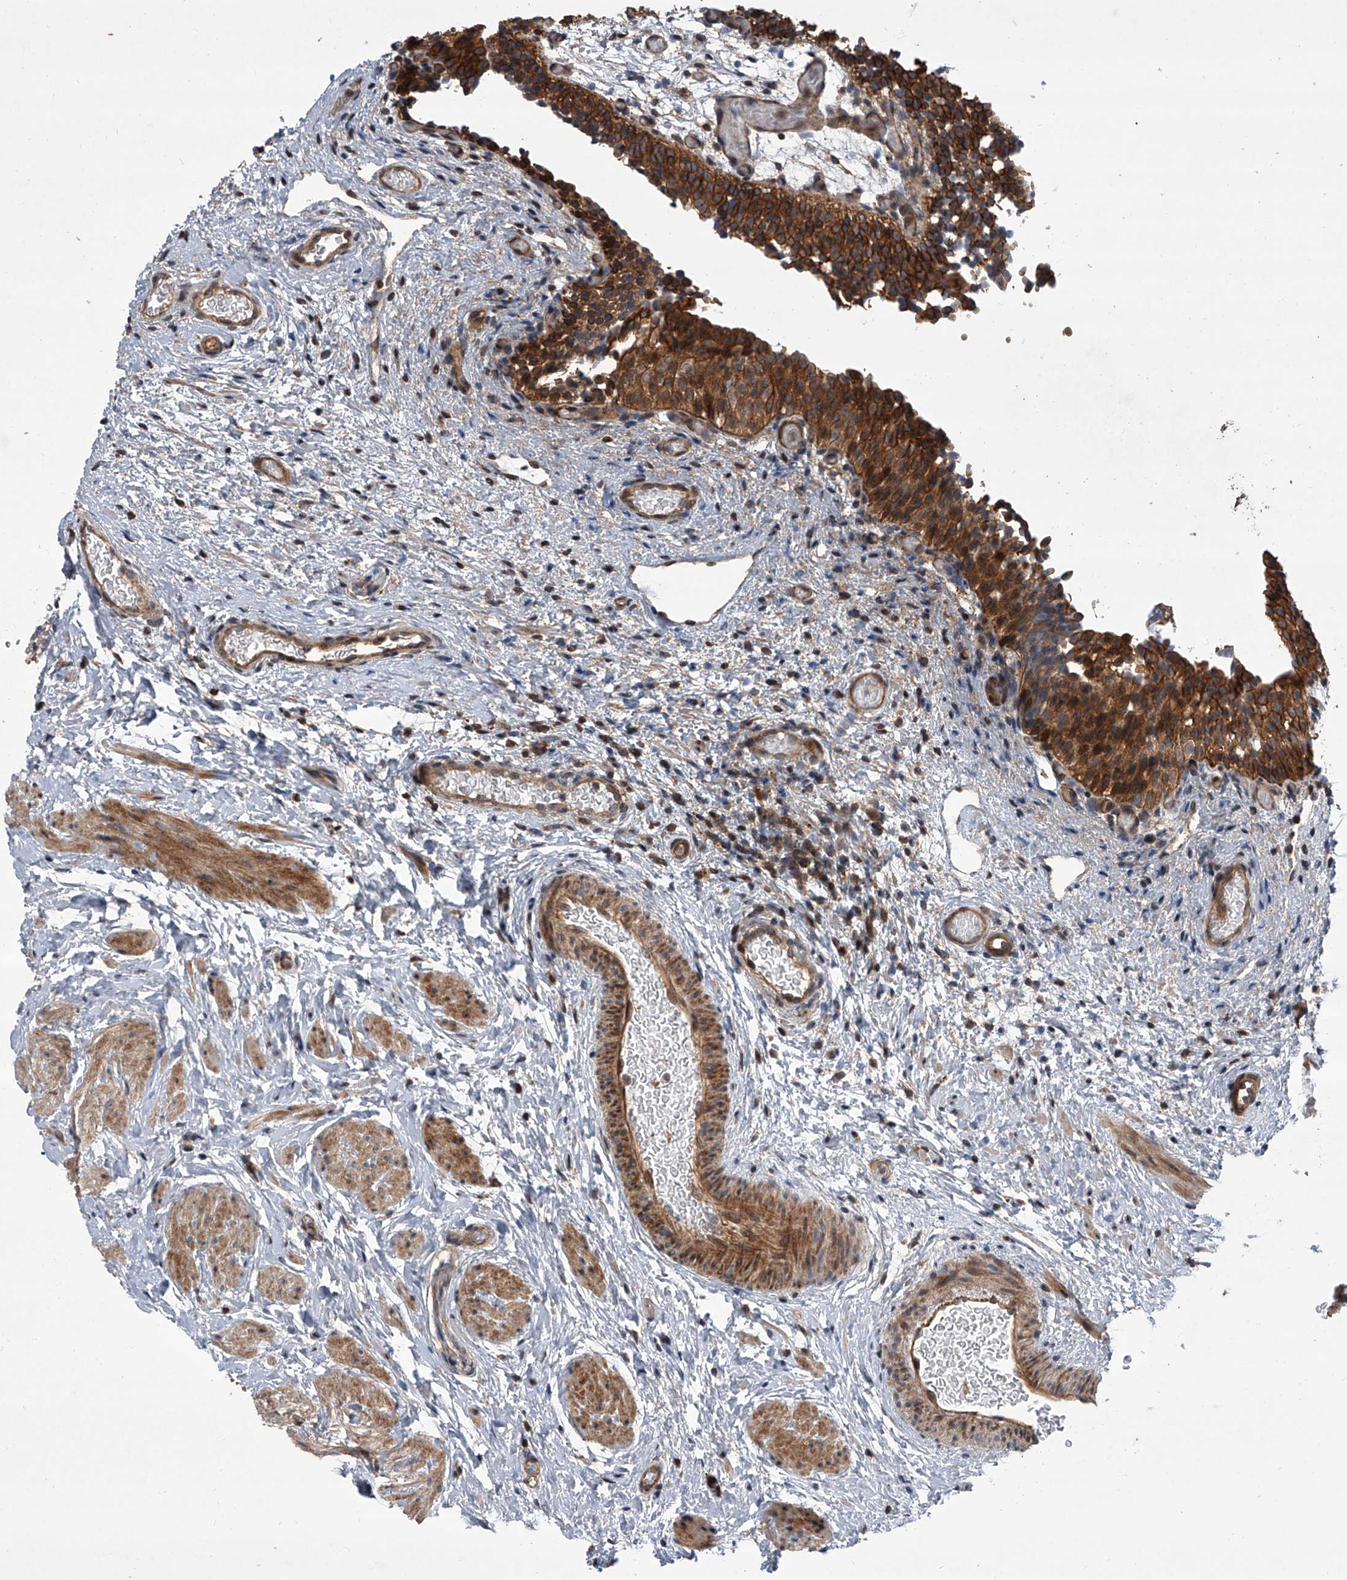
{"staining": {"intensity": "strong", "quantity": ">75%", "location": "cytoplasmic/membranous"}, "tissue": "urinary bladder", "cell_type": "Urothelial cells", "image_type": "normal", "snomed": [{"axis": "morphology", "description": "Normal tissue, NOS"}, {"axis": "topography", "description": "Urinary bladder"}], "caption": "This micrograph reveals IHC staining of benign human urinary bladder, with high strong cytoplasmic/membranous expression in about >75% of urothelial cells.", "gene": "USP47", "patient": {"sex": "male", "age": 1}}